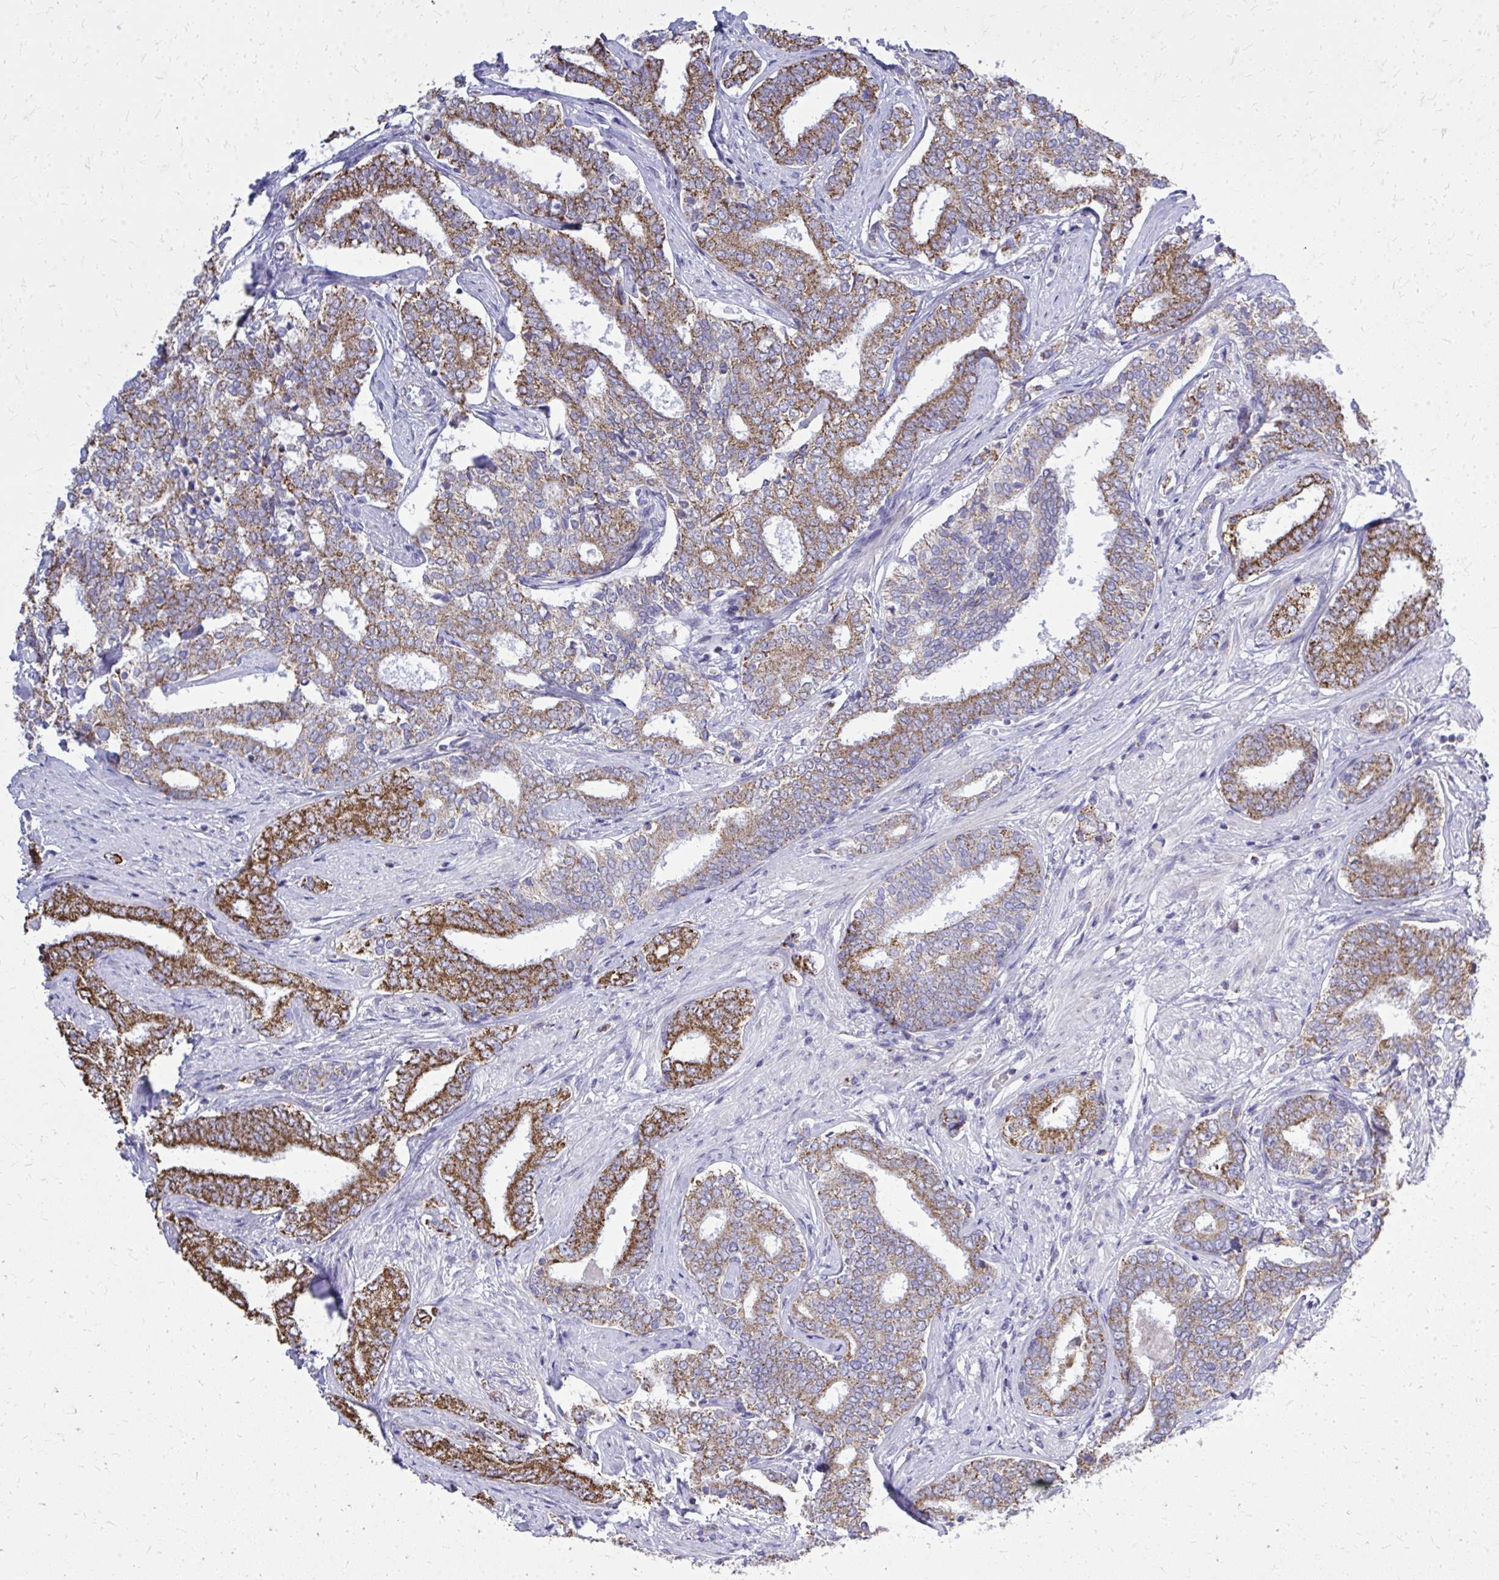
{"staining": {"intensity": "strong", "quantity": "25%-75%", "location": "cytoplasmic/membranous"}, "tissue": "prostate cancer", "cell_type": "Tumor cells", "image_type": "cancer", "snomed": [{"axis": "morphology", "description": "Adenocarcinoma, High grade"}, {"axis": "topography", "description": "Prostate"}], "caption": "Prostate cancer tissue exhibits strong cytoplasmic/membranous expression in about 25%-75% of tumor cells, visualized by immunohistochemistry. (brown staining indicates protein expression, while blue staining denotes nuclei).", "gene": "ZNF362", "patient": {"sex": "male", "age": 72}}